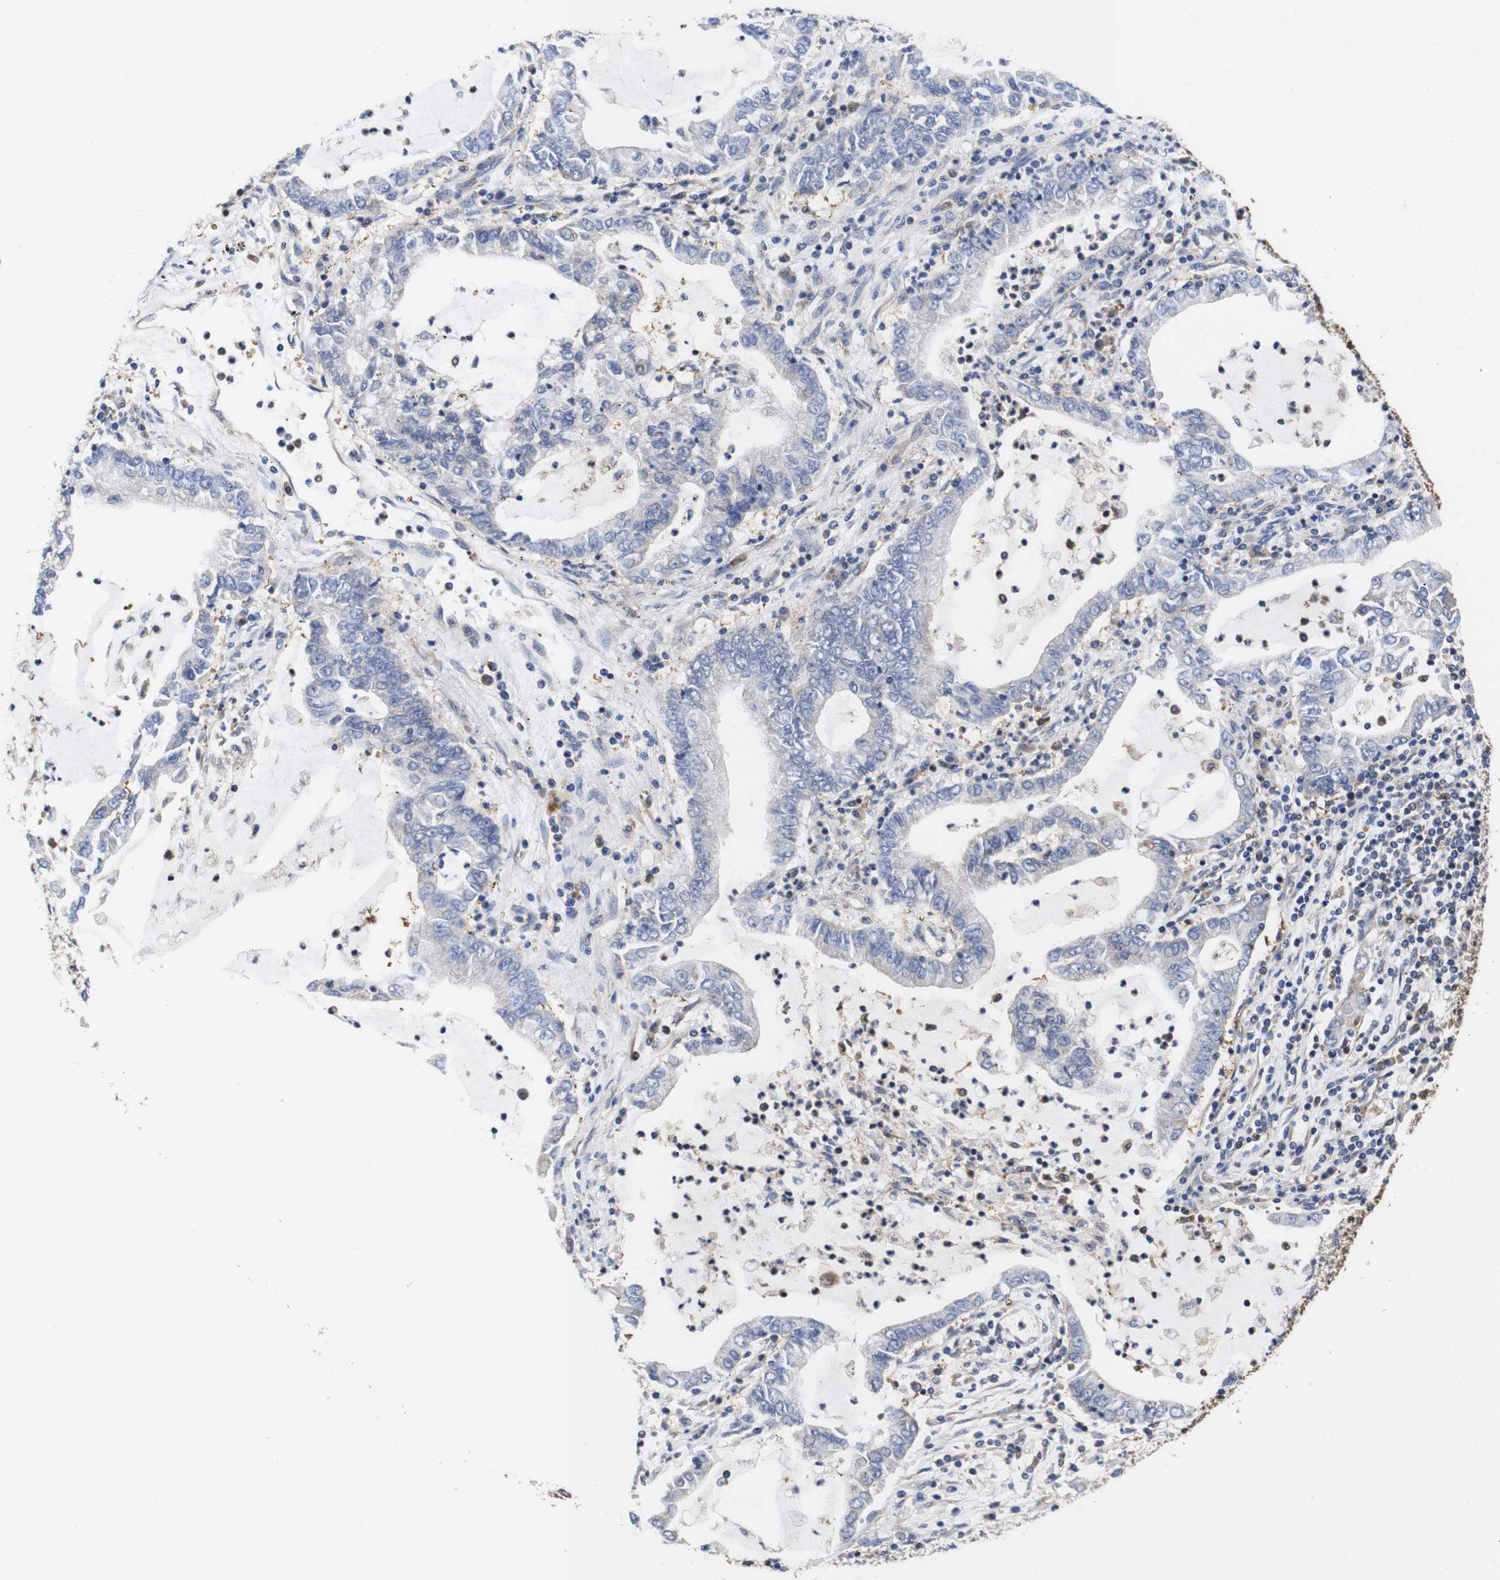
{"staining": {"intensity": "negative", "quantity": "none", "location": "none"}, "tissue": "lung cancer", "cell_type": "Tumor cells", "image_type": "cancer", "snomed": [{"axis": "morphology", "description": "Adenocarcinoma, NOS"}, {"axis": "topography", "description": "Lung"}], "caption": "Photomicrograph shows no significant protein positivity in tumor cells of lung cancer (adenocarcinoma).", "gene": "LRRCC1", "patient": {"sex": "female", "age": 51}}